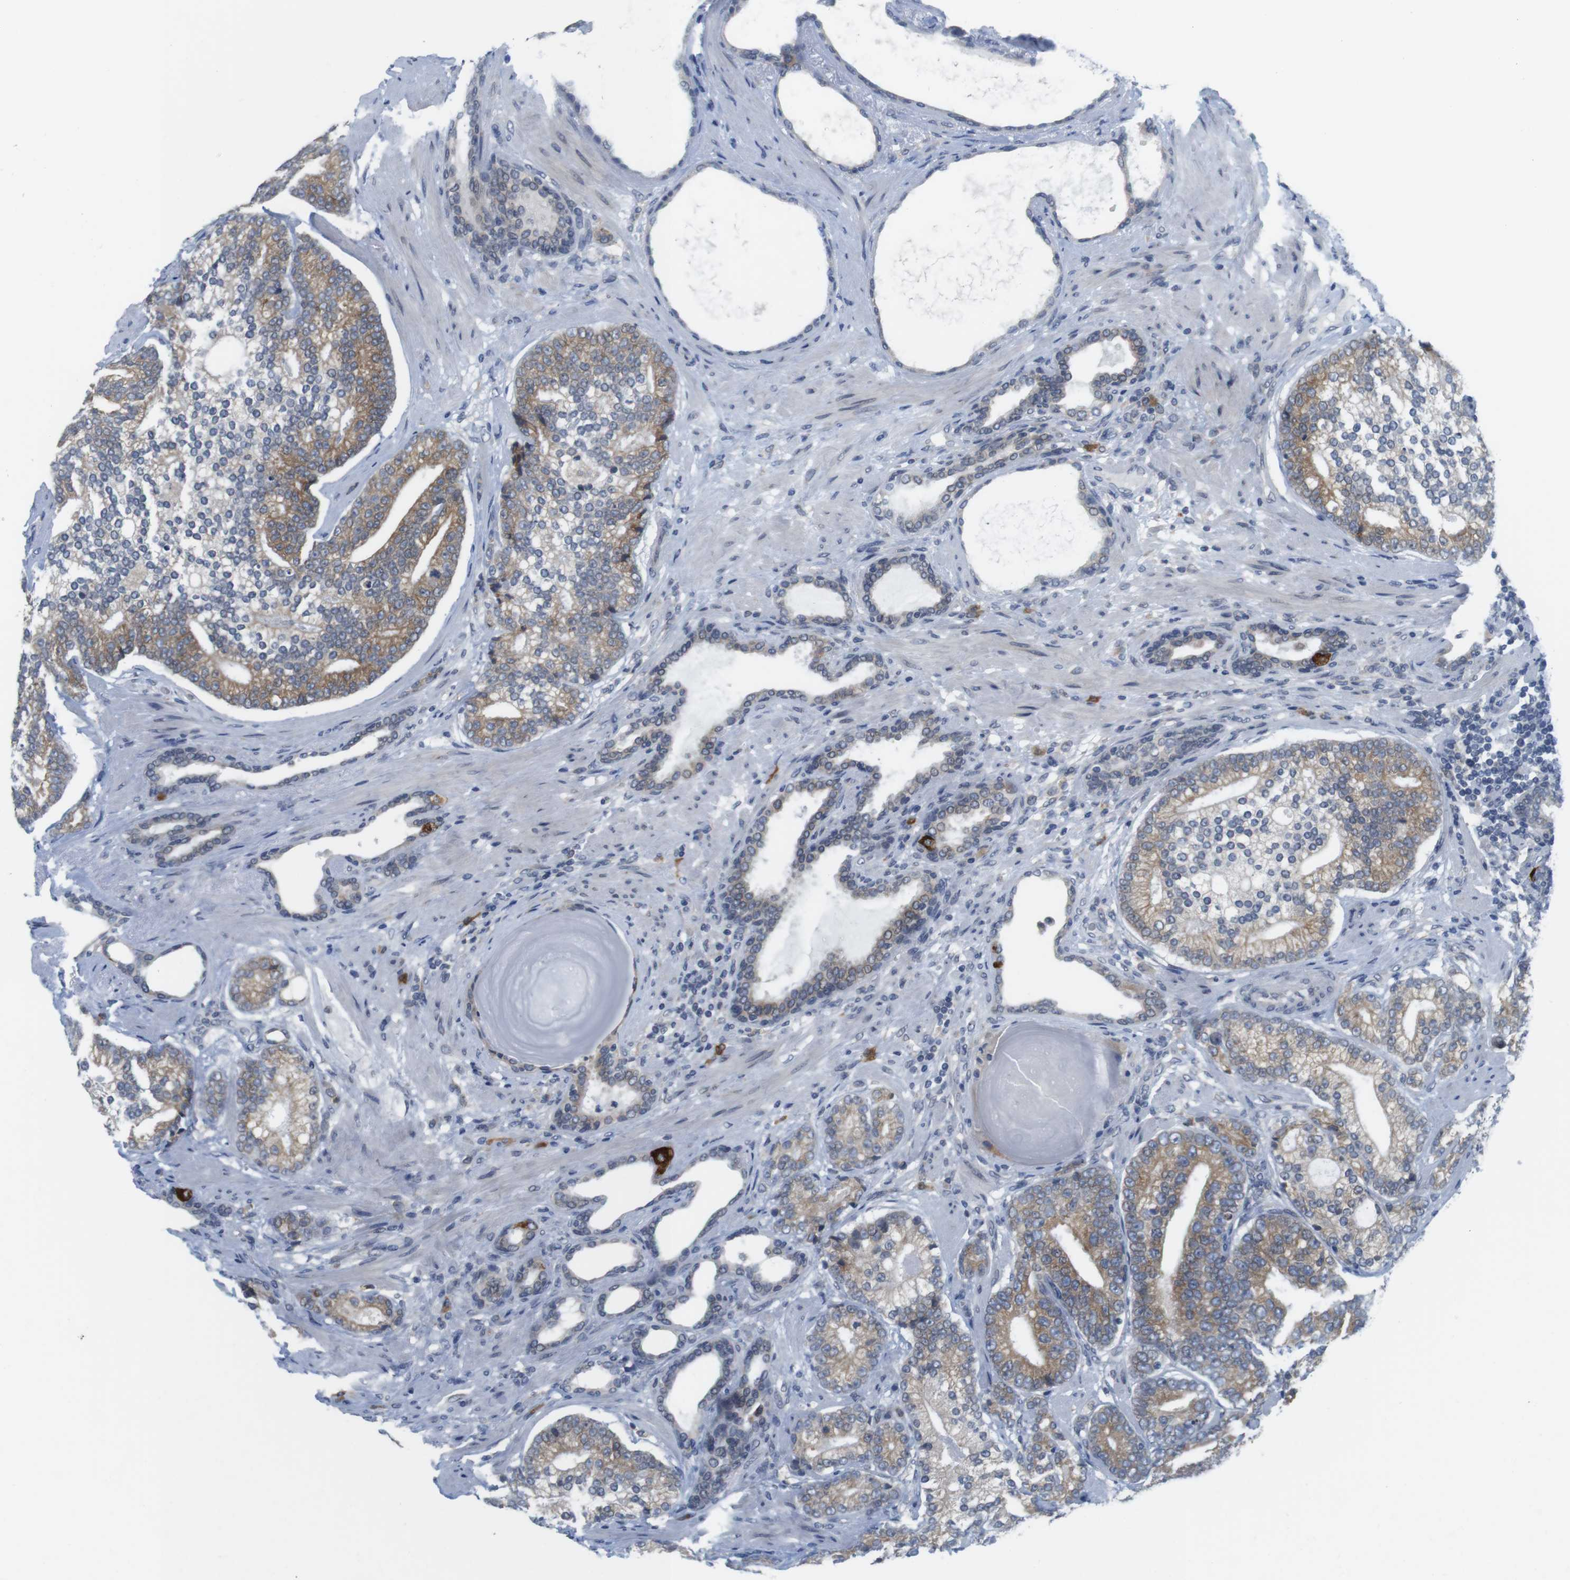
{"staining": {"intensity": "moderate", "quantity": "25%-75%", "location": "cytoplasmic/membranous"}, "tissue": "prostate cancer", "cell_type": "Tumor cells", "image_type": "cancer", "snomed": [{"axis": "morphology", "description": "Adenocarcinoma, High grade"}, {"axis": "topography", "description": "Prostate"}], "caption": "About 25%-75% of tumor cells in prostate cancer (adenocarcinoma (high-grade)) reveal moderate cytoplasmic/membranous protein expression as visualized by brown immunohistochemical staining.", "gene": "ERGIC3", "patient": {"sex": "male", "age": 61}}